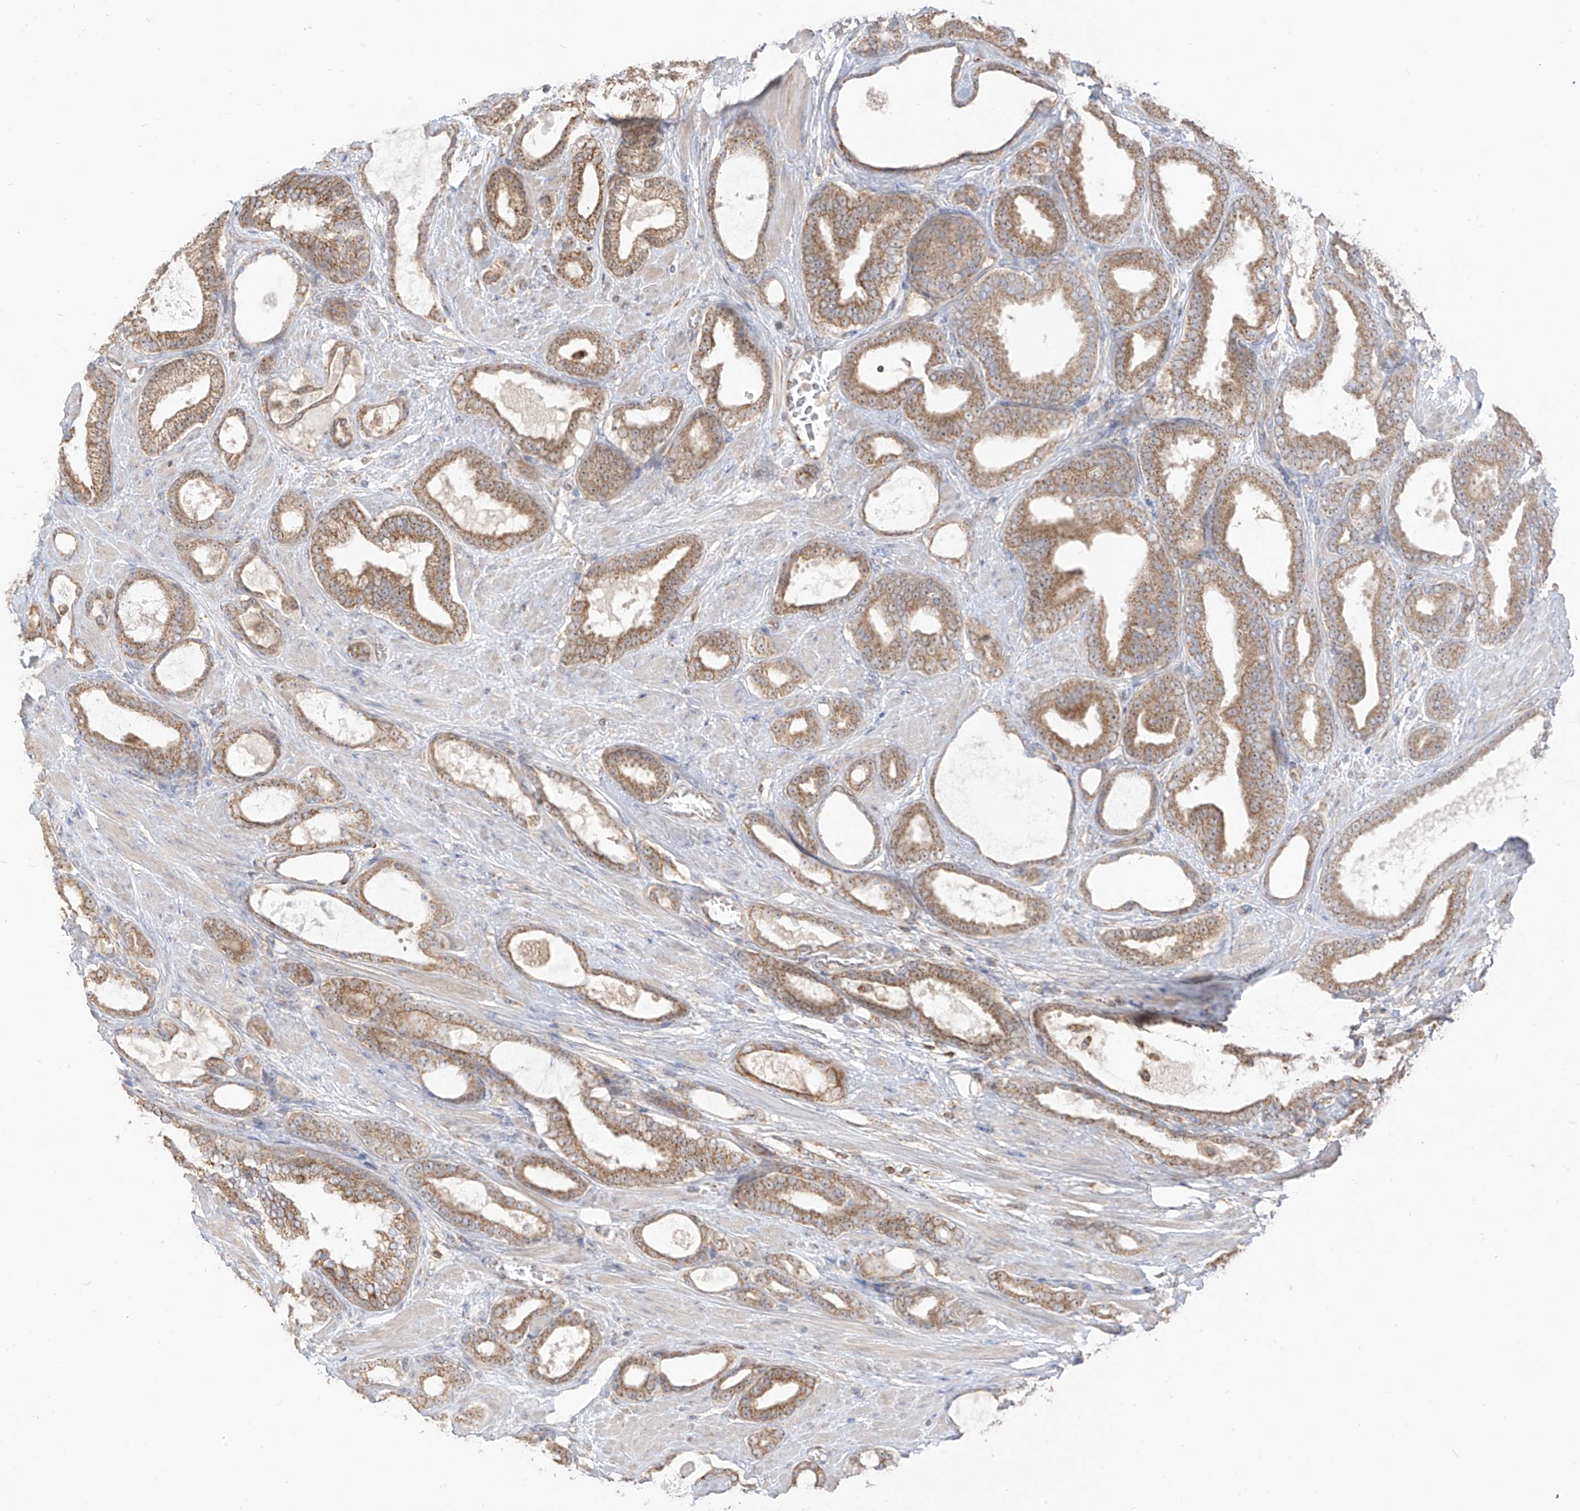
{"staining": {"intensity": "moderate", "quantity": ">75%", "location": "cytoplasmic/membranous"}, "tissue": "prostate cancer", "cell_type": "Tumor cells", "image_type": "cancer", "snomed": [{"axis": "morphology", "description": "Adenocarcinoma, High grade"}, {"axis": "topography", "description": "Prostate"}], "caption": "Moderate cytoplasmic/membranous staining is identified in approximately >75% of tumor cells in prostate adenocarcinoma (high-grade). (DAB IHC, brown staining for protein, blue staining for nuclei).", "gene": "ETHE1", "patient": {"sex": "male", "age": 60}}